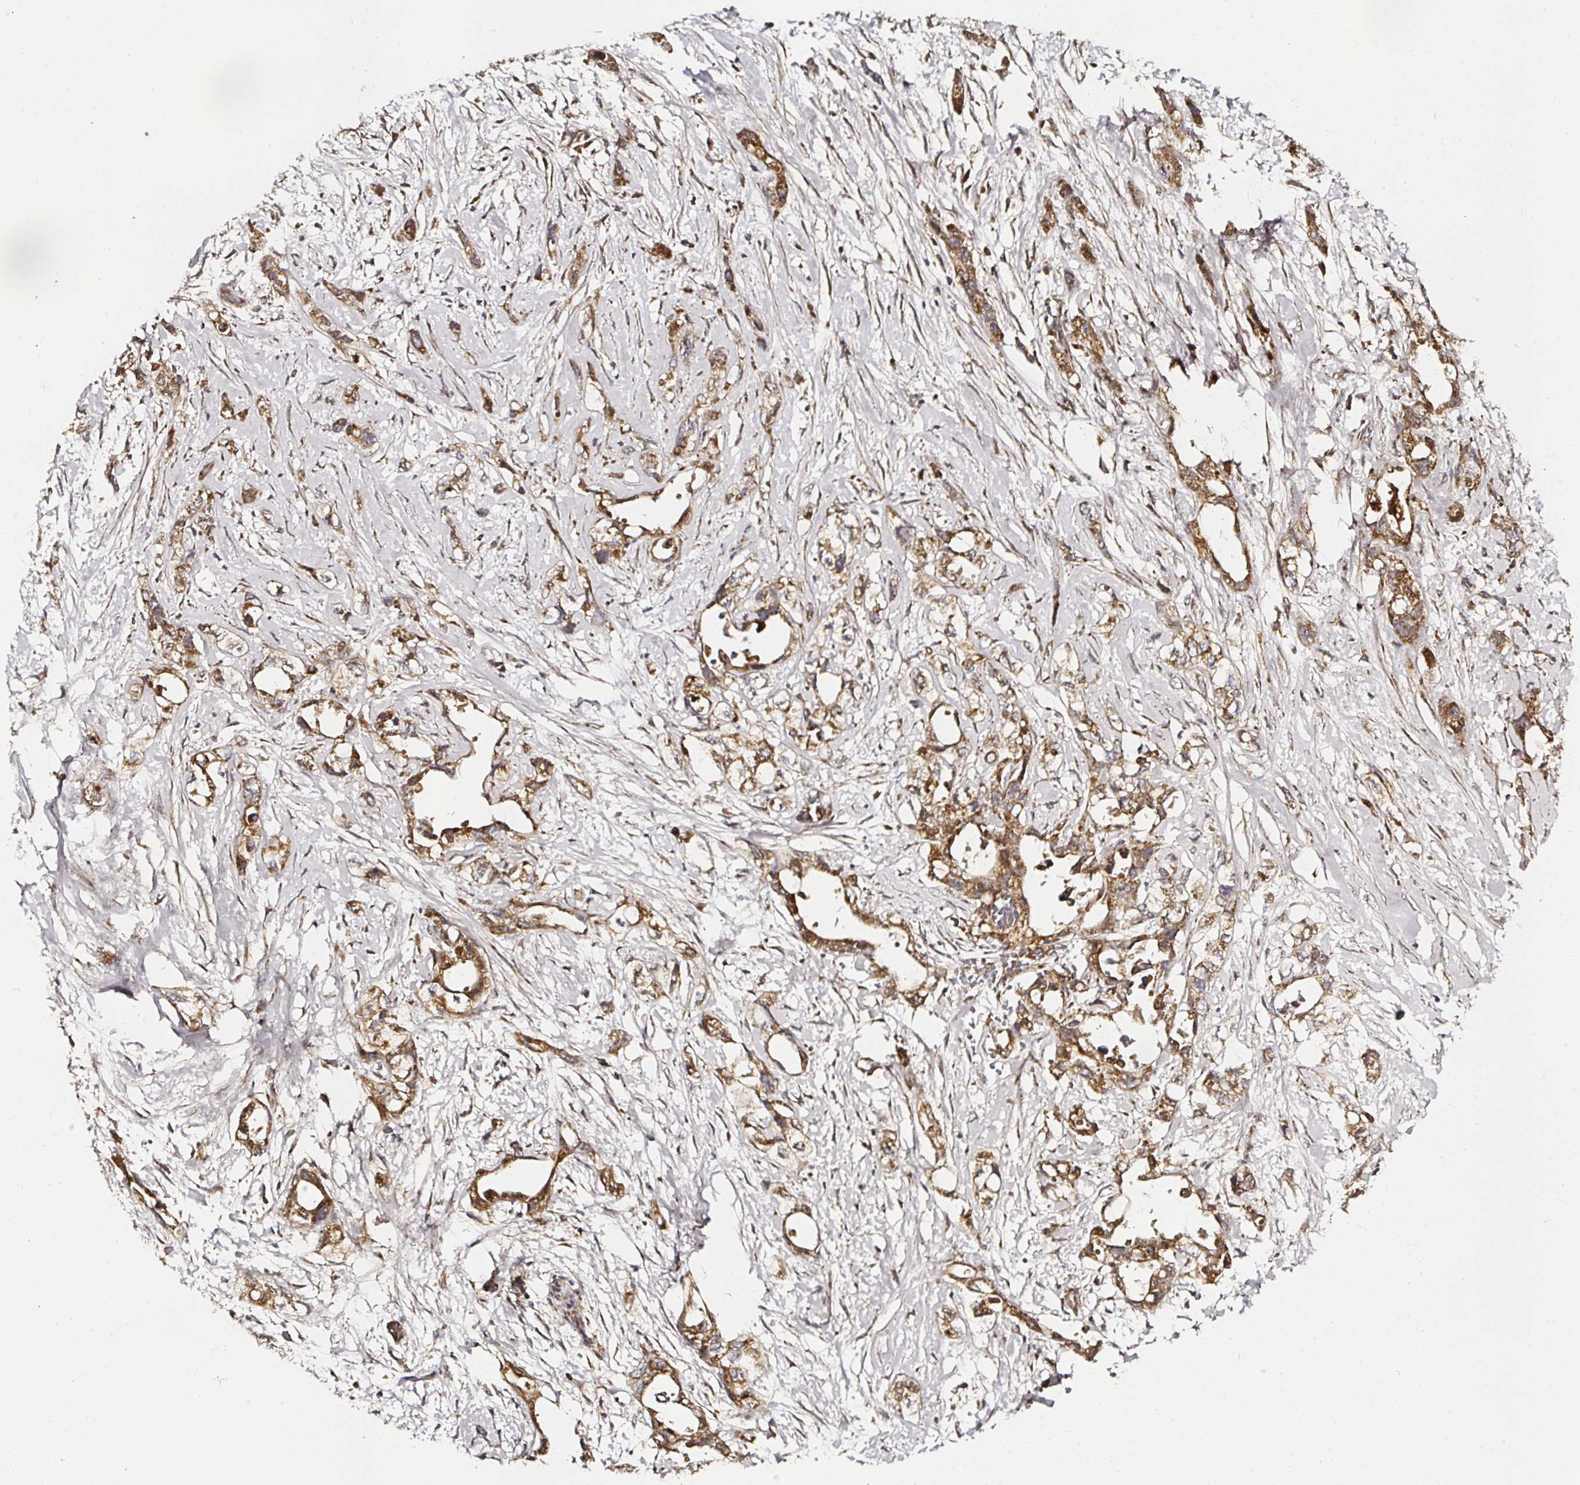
{"staining": {"intensity": "strong", "quantity": ">75%", "location": "cytoplasmic/membranous"}, "tissue": "pancreatic cancer", "cell_type": "Tumor cells", "image_type": "cancer", "snomed": [{"axis": "morphology", "description": "Adenocarcinoma, NOS"}, {"axis": "topography", "description": "Pancreas"}], "caption": "Pancreatic adenocarcinoma stained with a protein marker demonstrates strong staining in tumor cells.", "gene": "ATAD3B", "patient": {"sex": "female", "age": 72}}